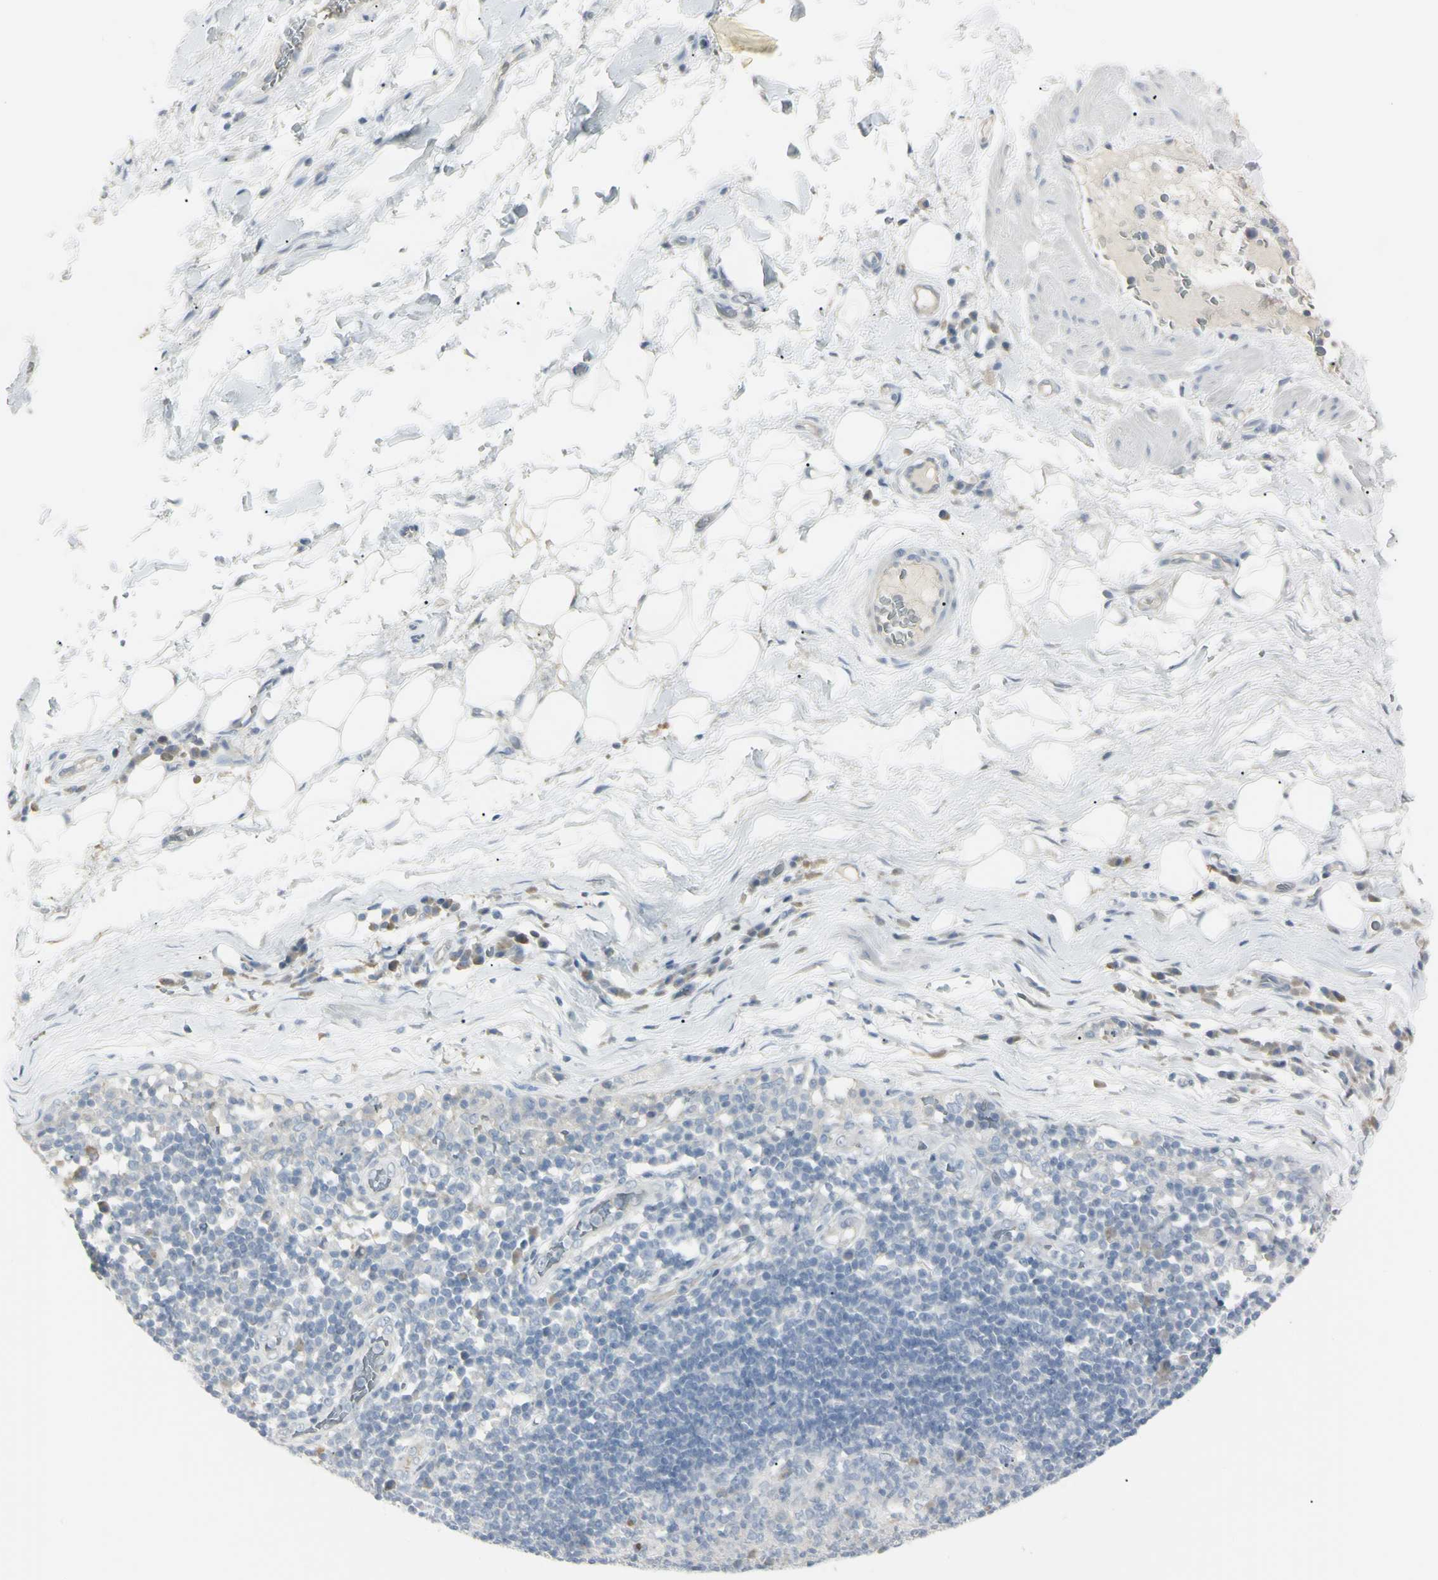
{"staining": {"intensity": "negative", "quantity": "none", "location": "none"}, "tissue": "adipose tissue", "cell_type": "Adipocytes", "image_type": "normal", "snomed": [{"axis": "morphology", "description": "Normal tissue, NOS"}, {"axis": "morphology", "description": "Adenocarcinoma, NOS"}, {"axis": "topography", "description": "Esophagus"}], "caption": "This is a photomicrograph of IHC staining of benign adipose tissue, which shows no staining in adipocytes. (DAB immunohistochemistry, high magnification).", "gene": "PIP", "patient": {"sex": "male", "age": 62}}